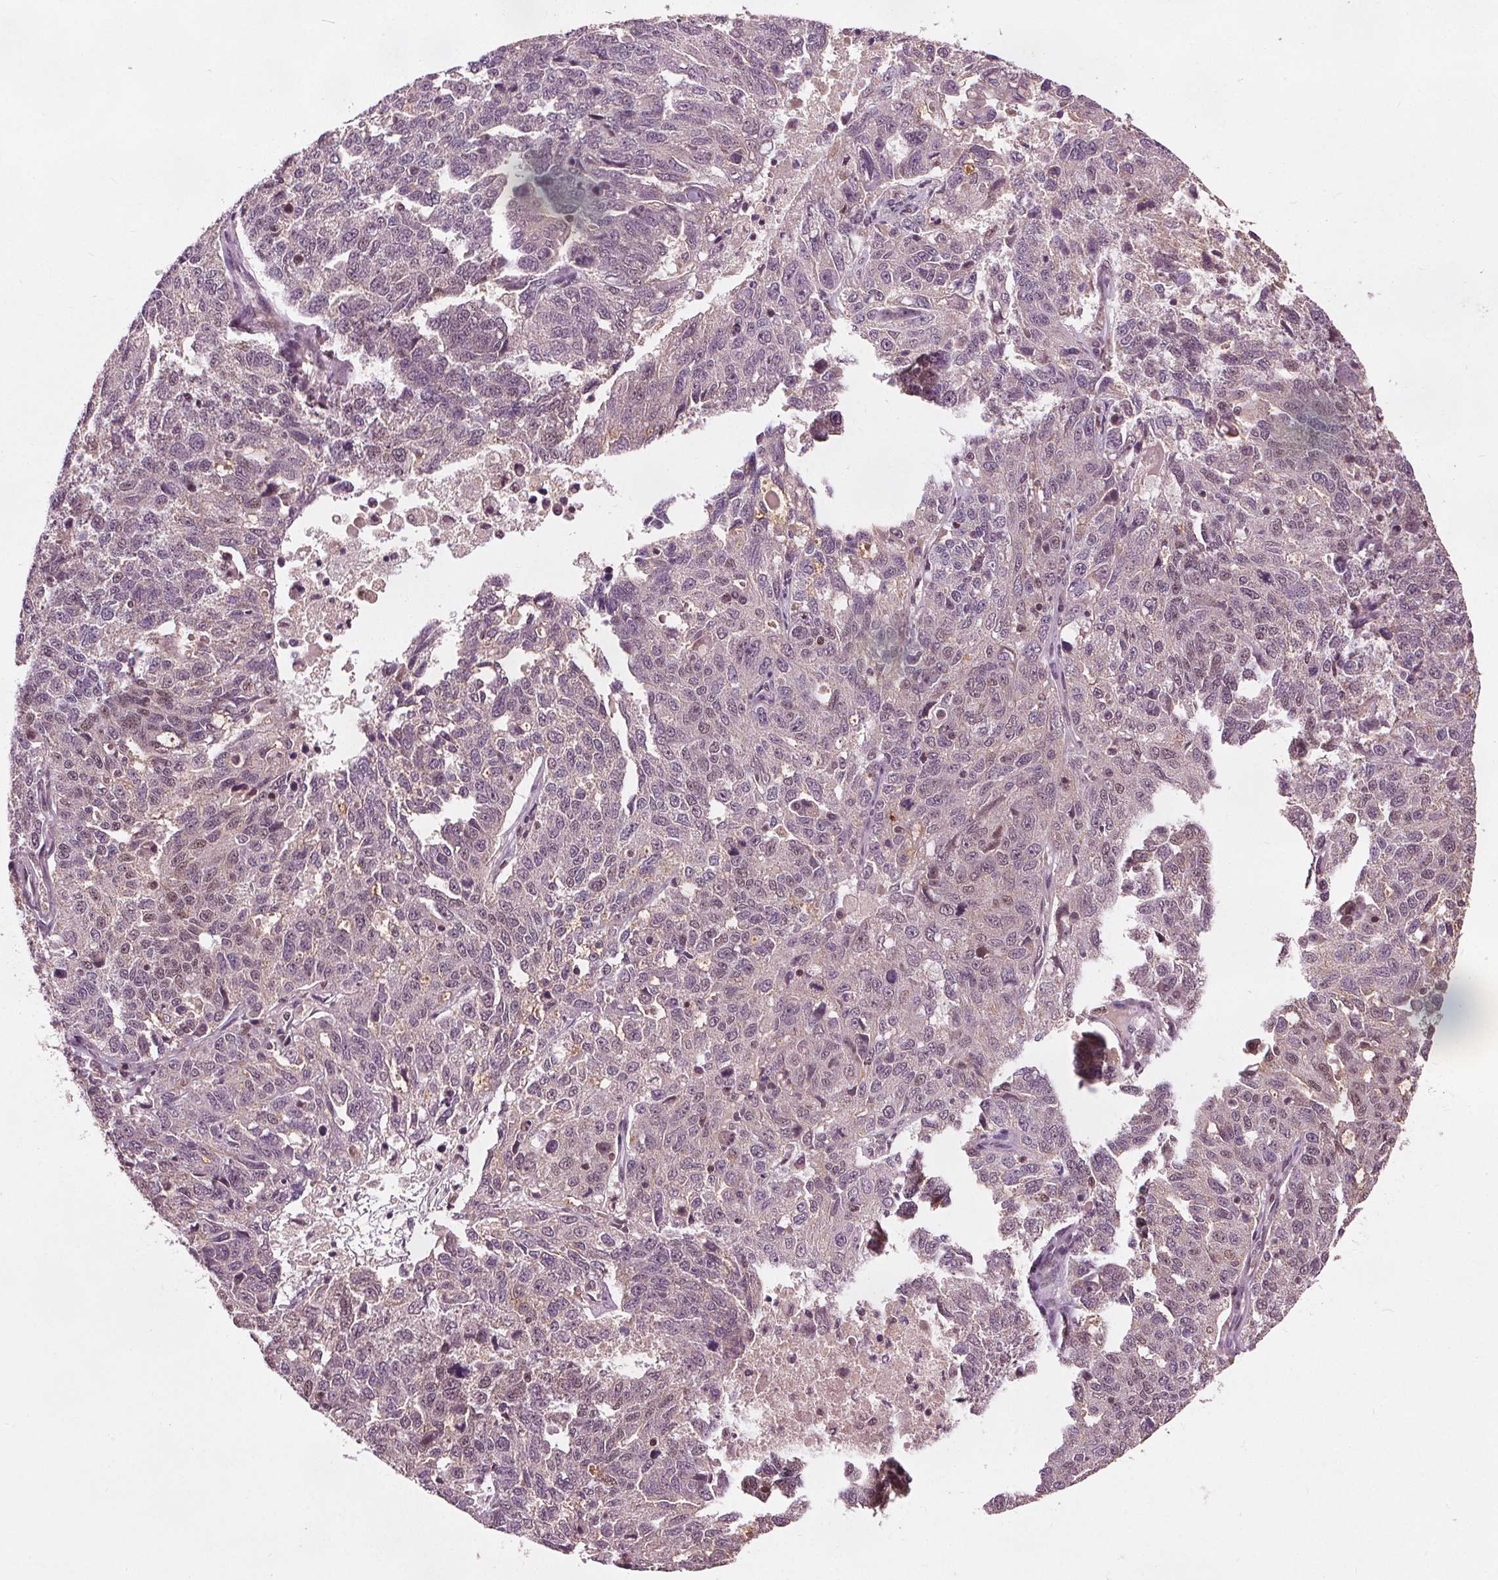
{"staining": {"intensity": "weak", "quantity": "25%-75%", "location": "nuclear"}, "tissue": "ovarian cancer", "cell_type": "Tumor cells", "image_type": "cancer", "snomed": [{"axis": "morphology", "description": "Cystadenocarcinoma, serous, NOS"}, {"axis": "topography", "description": "Ovary"}], "caption": "Ovarian serous cystadenocarcinoma stained with IHC demonstrates weak nuclear positivity in about 25%-75% of tumor cells.", "gene": "DDX11", "patient": {"sex": "female", "age": 71}}